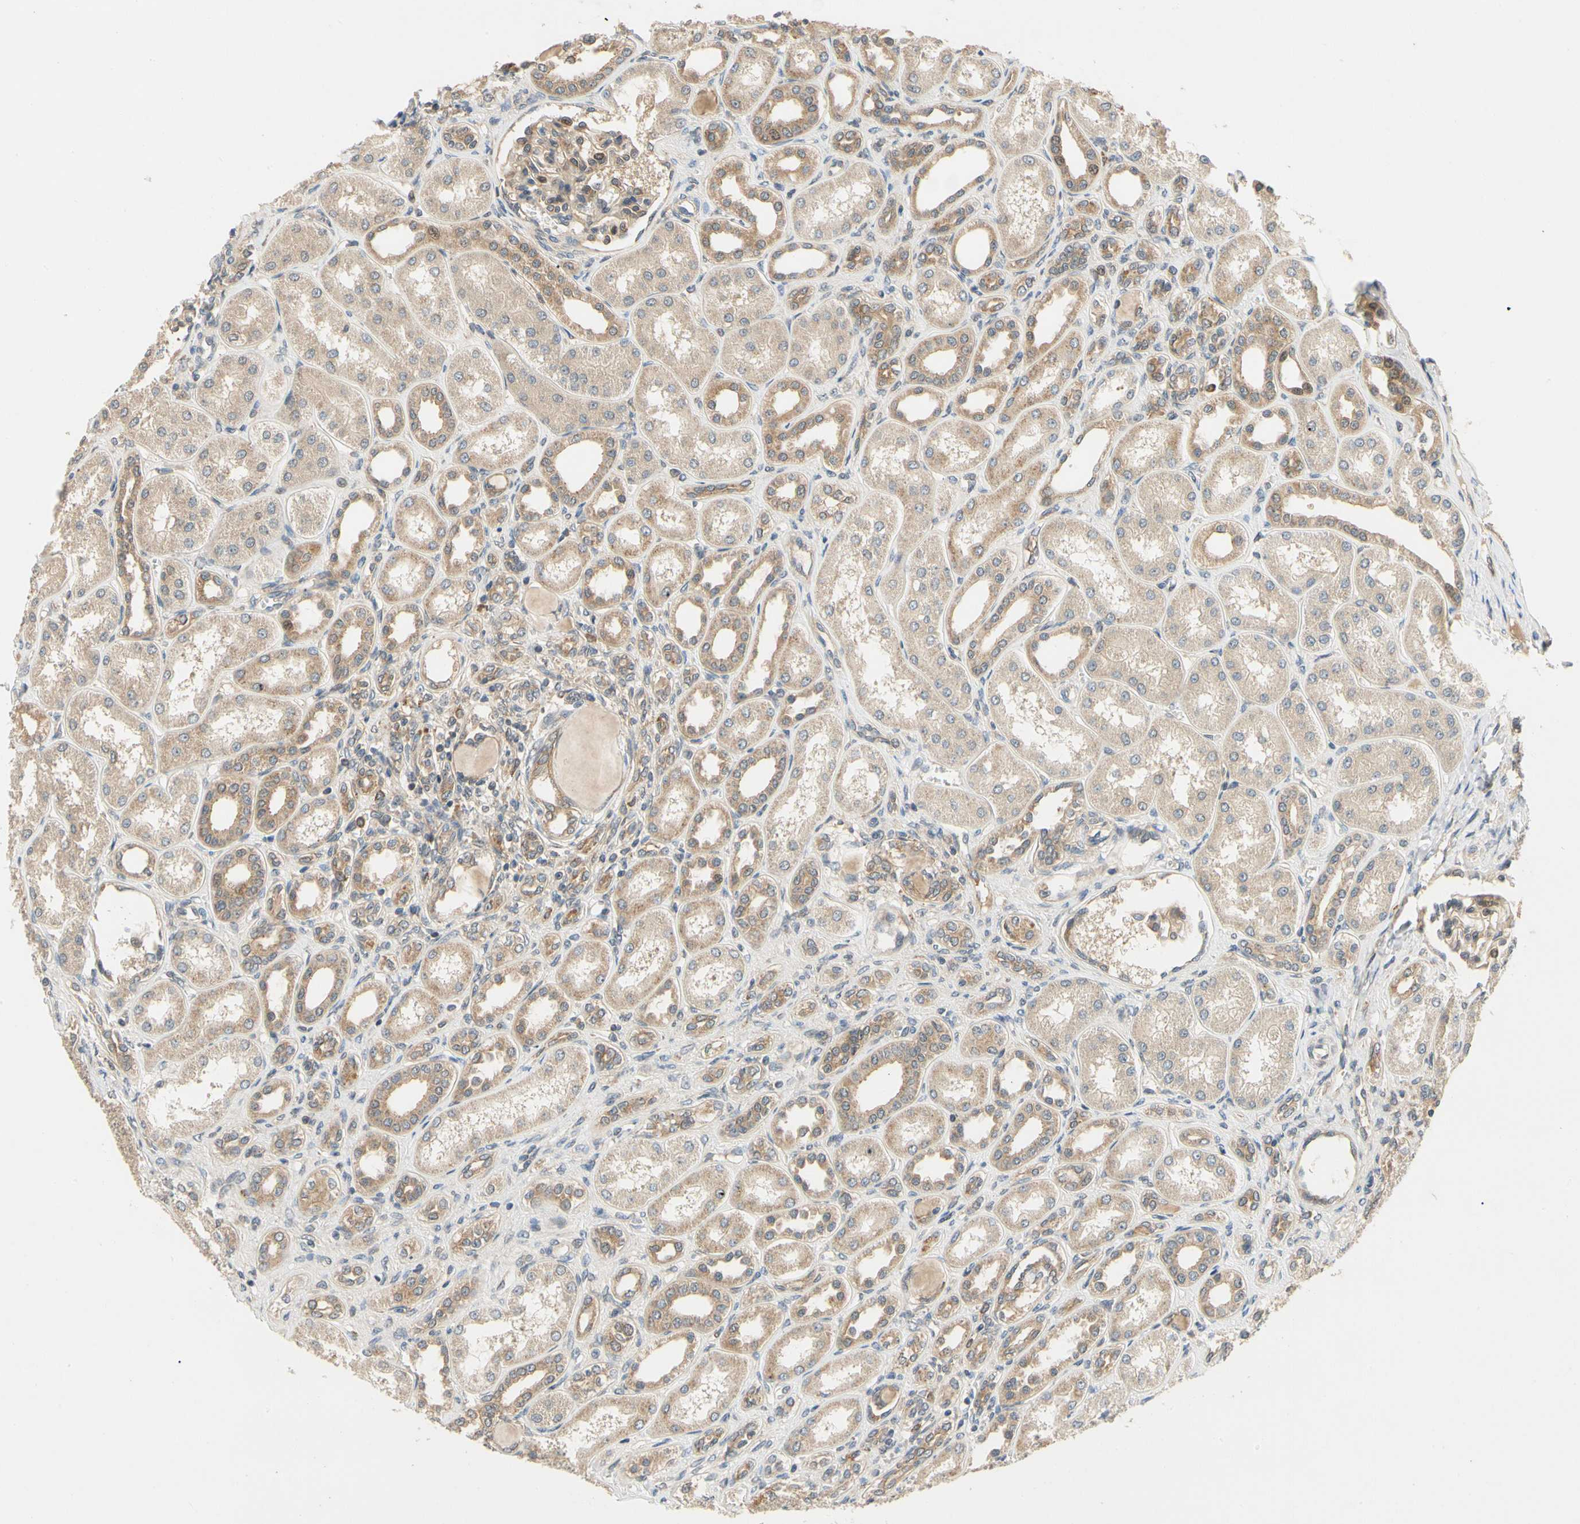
{"staining": {"intensity": "moderate", "quantity": ">75%", "location": "cytoplasmic/membranous"}, "tissue": "kidney", "cell_type": "Cells in glomeruli", "image_type": "normal", "snomed": [{"axis": "morphology", "description": "Normal tissue, NOS"}, {"axis": "topography", "description": "Kidney"}], "caption": "Immunohistochemistry (IHC) (DAB) staining of normal human kidney displays moderate cytoplasmic/membranous protein staining in about >75% of cells in glomeruli.", "gene": "TDRP", "patient": {"sex": "male", "age": 7}}